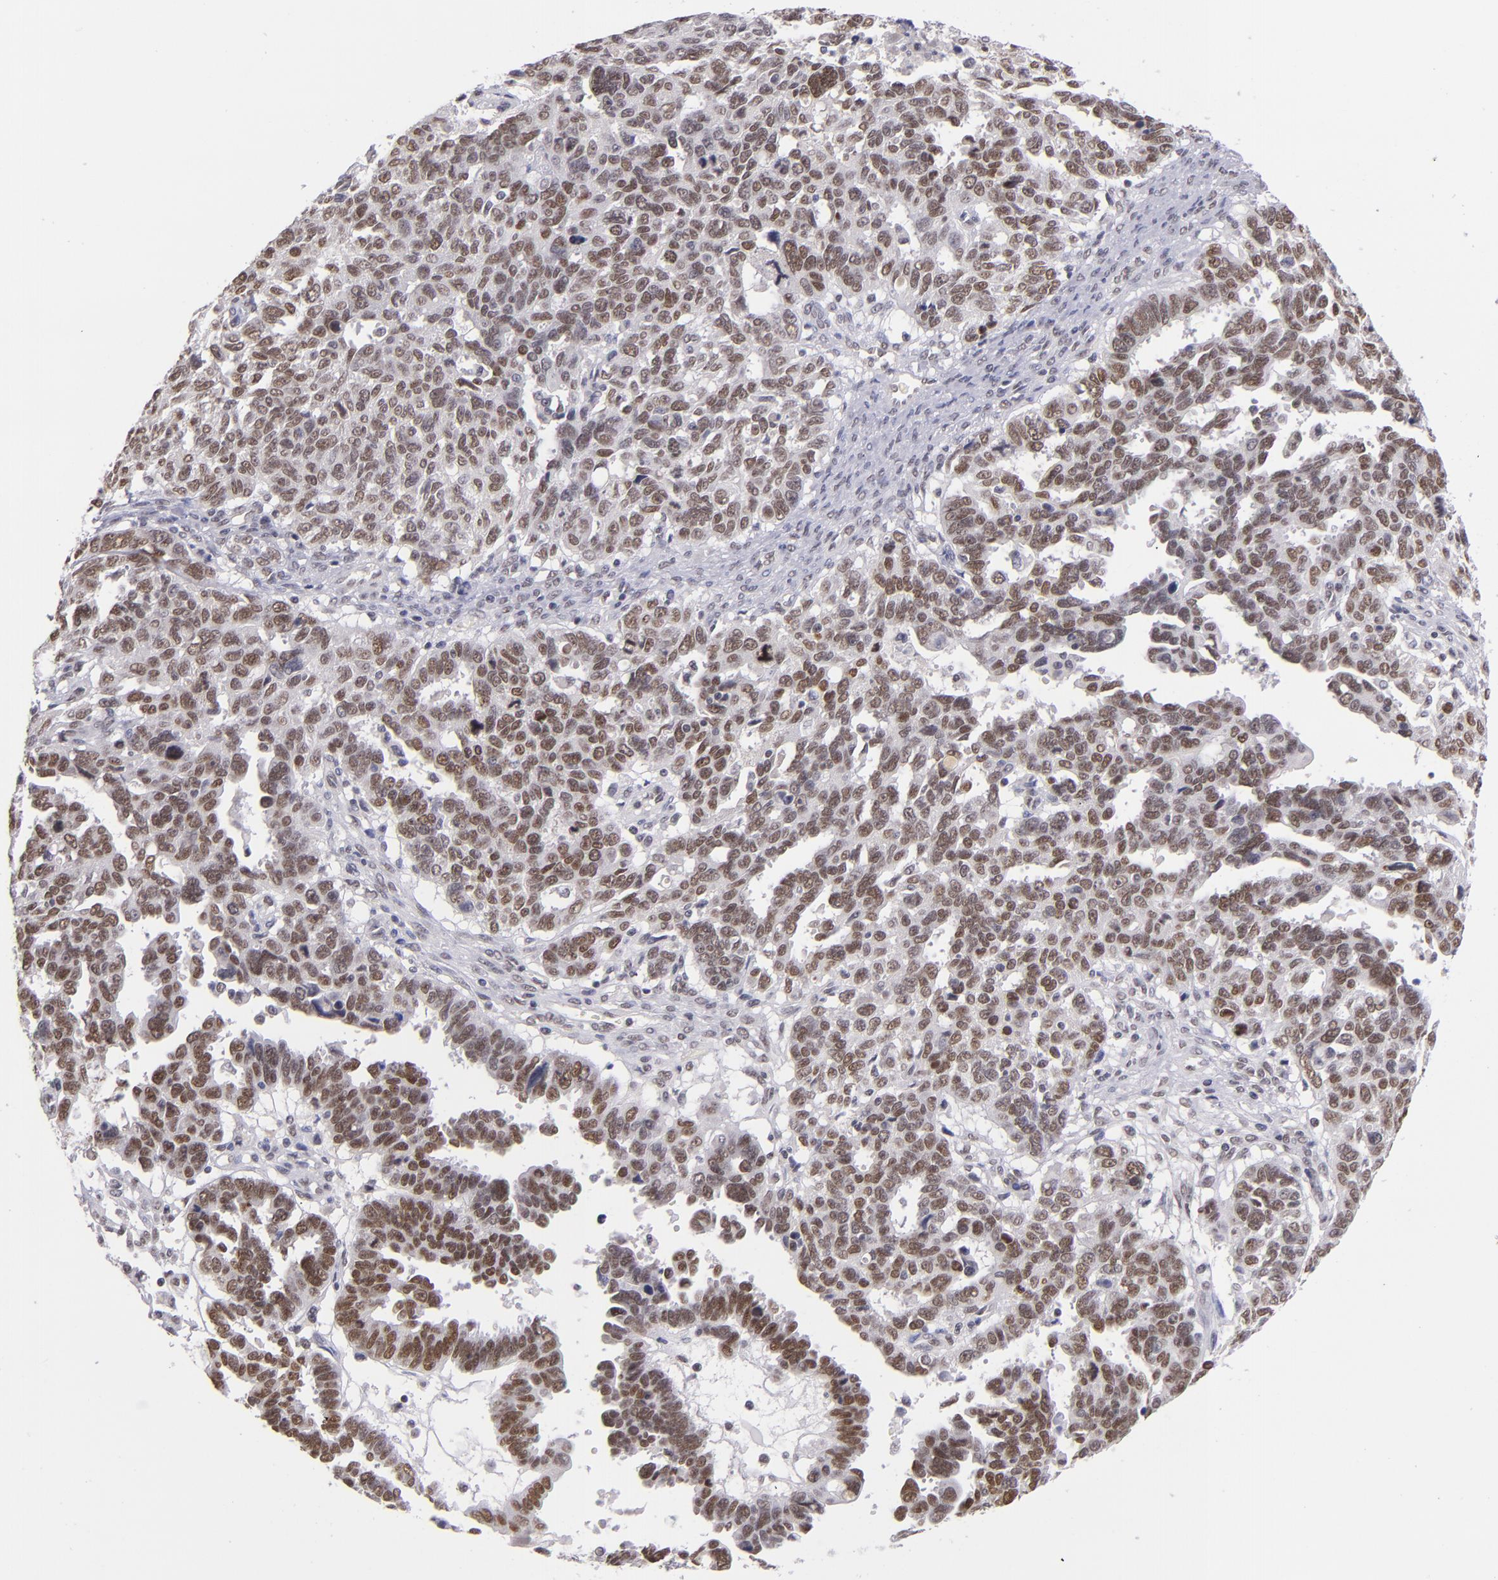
{"staining": {"intensity": "moderate", "quantity": ">75%", "location": "nuclear"}, "tissue": "ovarian cancer", "cell_type": "Tumor cells", "image_type": "cancer", "snomed": [{"axis": "morphology", "description": "Carcinoma, endometroid"}, {"axis": "morphology", "description": "Cystadenocarcinoma, serous, NOS"}, {"axis": "topography", "description": "Ovary"}], "caption": "Immunohistochemical staining of endometroid carcinoma (ovarian) exhibits medium levels of moderate nuclear protein expression in approximately >75% of tumor cells.", "gene": "ZNF148", "patient": {"sex": "female", "age": 45}}